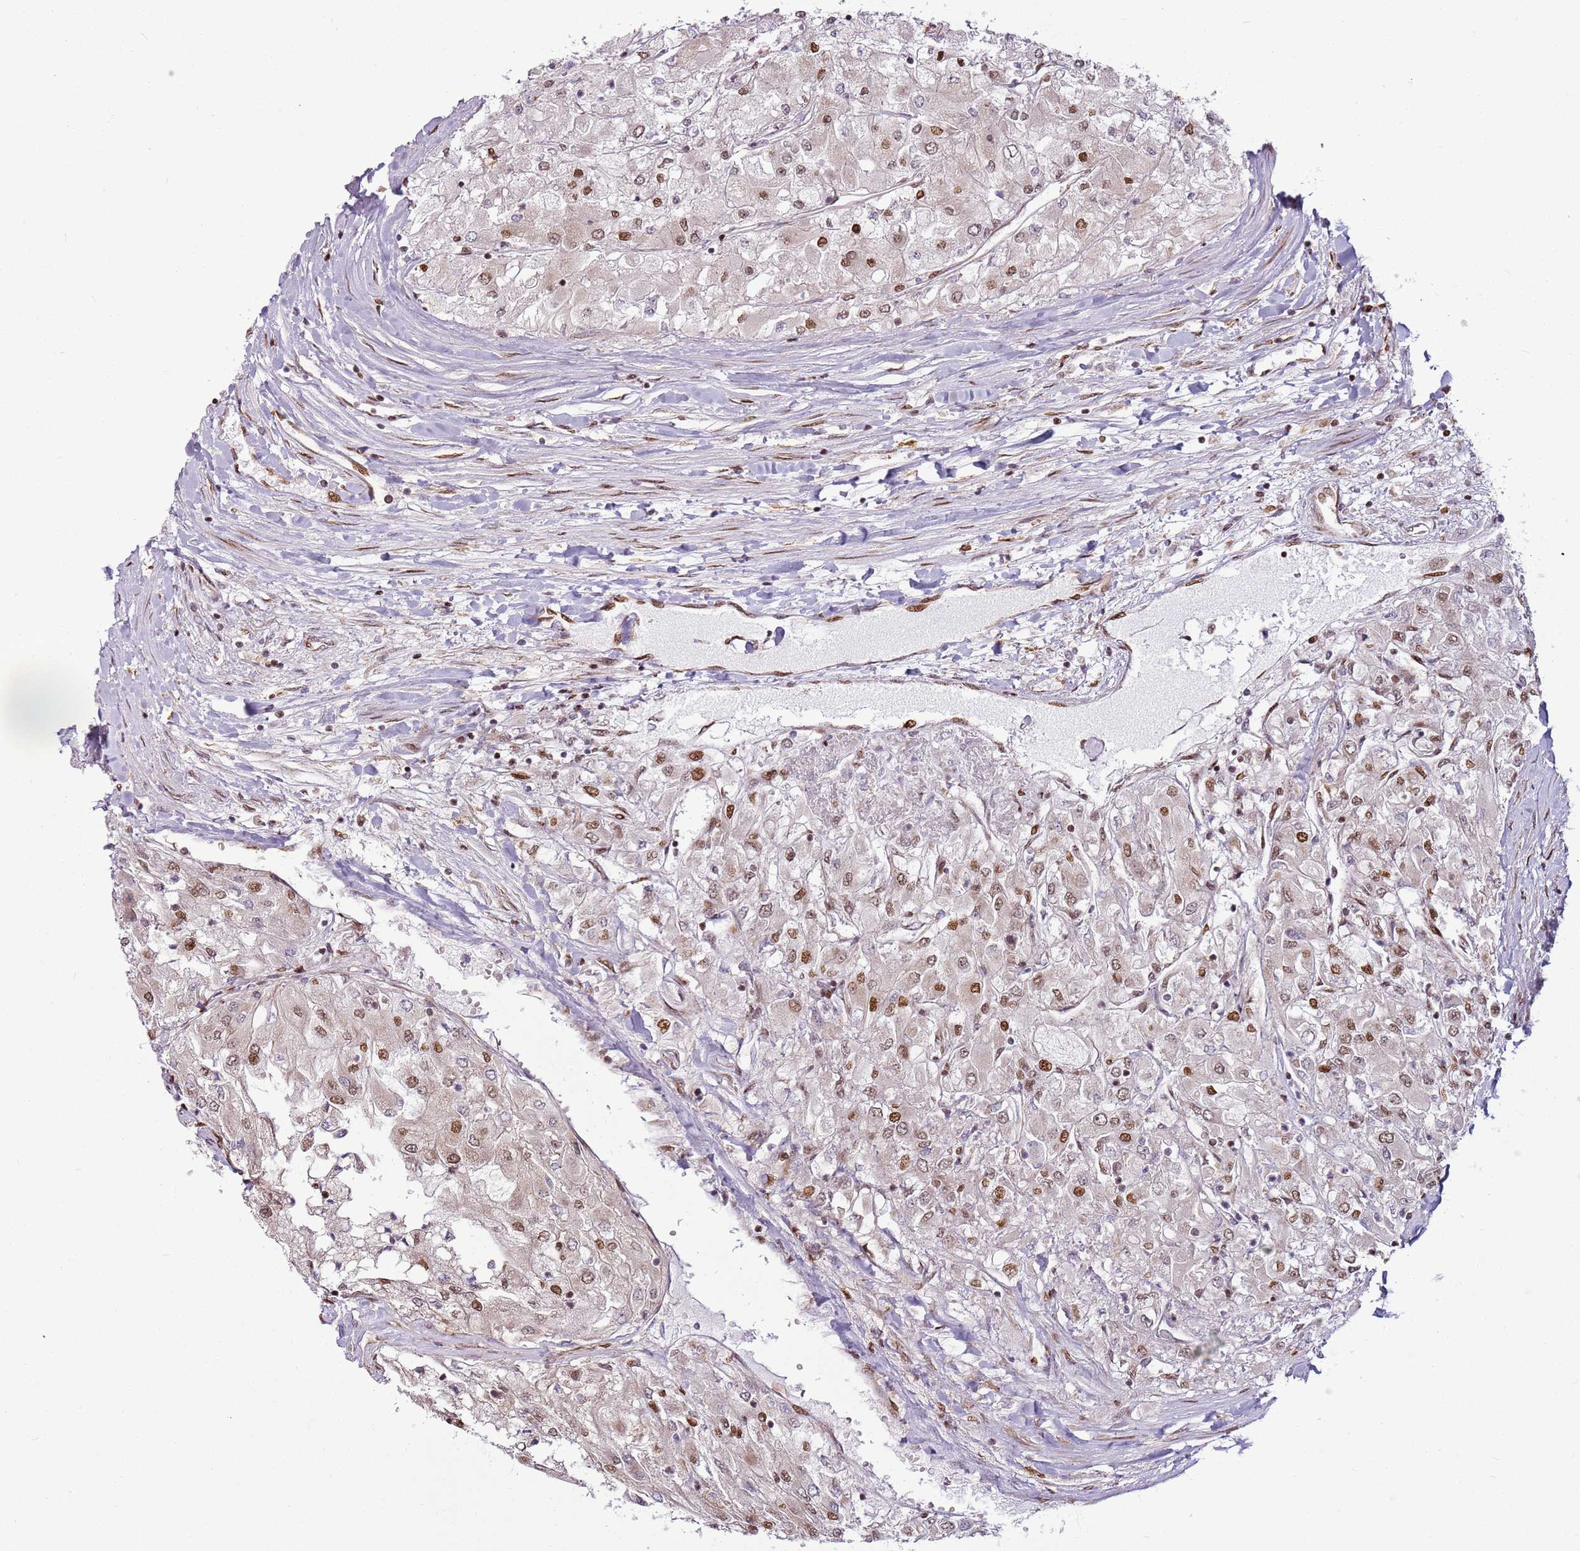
{"staining": {"intensity": "moderate", "quantity": "25%-75%", "location": "nuclear"}, "tissue": "renal cancer", "cell_type": "Tumor cells", "image_type": "cancer", "snomed": [{"axis": "morphology", "description": "Adenocarcinoma, NOS"}, {"axis": "topography", "description": "Kidney"}], "caption": "Renal adenocarcinoma was stained to show a protein in brown. There is medium levels of moderate nuclear expression in approximately 25%-75% of tumor cells. Immunohistochemistry (ihc) stains the protein of interest in brown and the nuclei are stained blue.", "gene": "PCTP", "patient": {"sex": "male", "age": 80}}